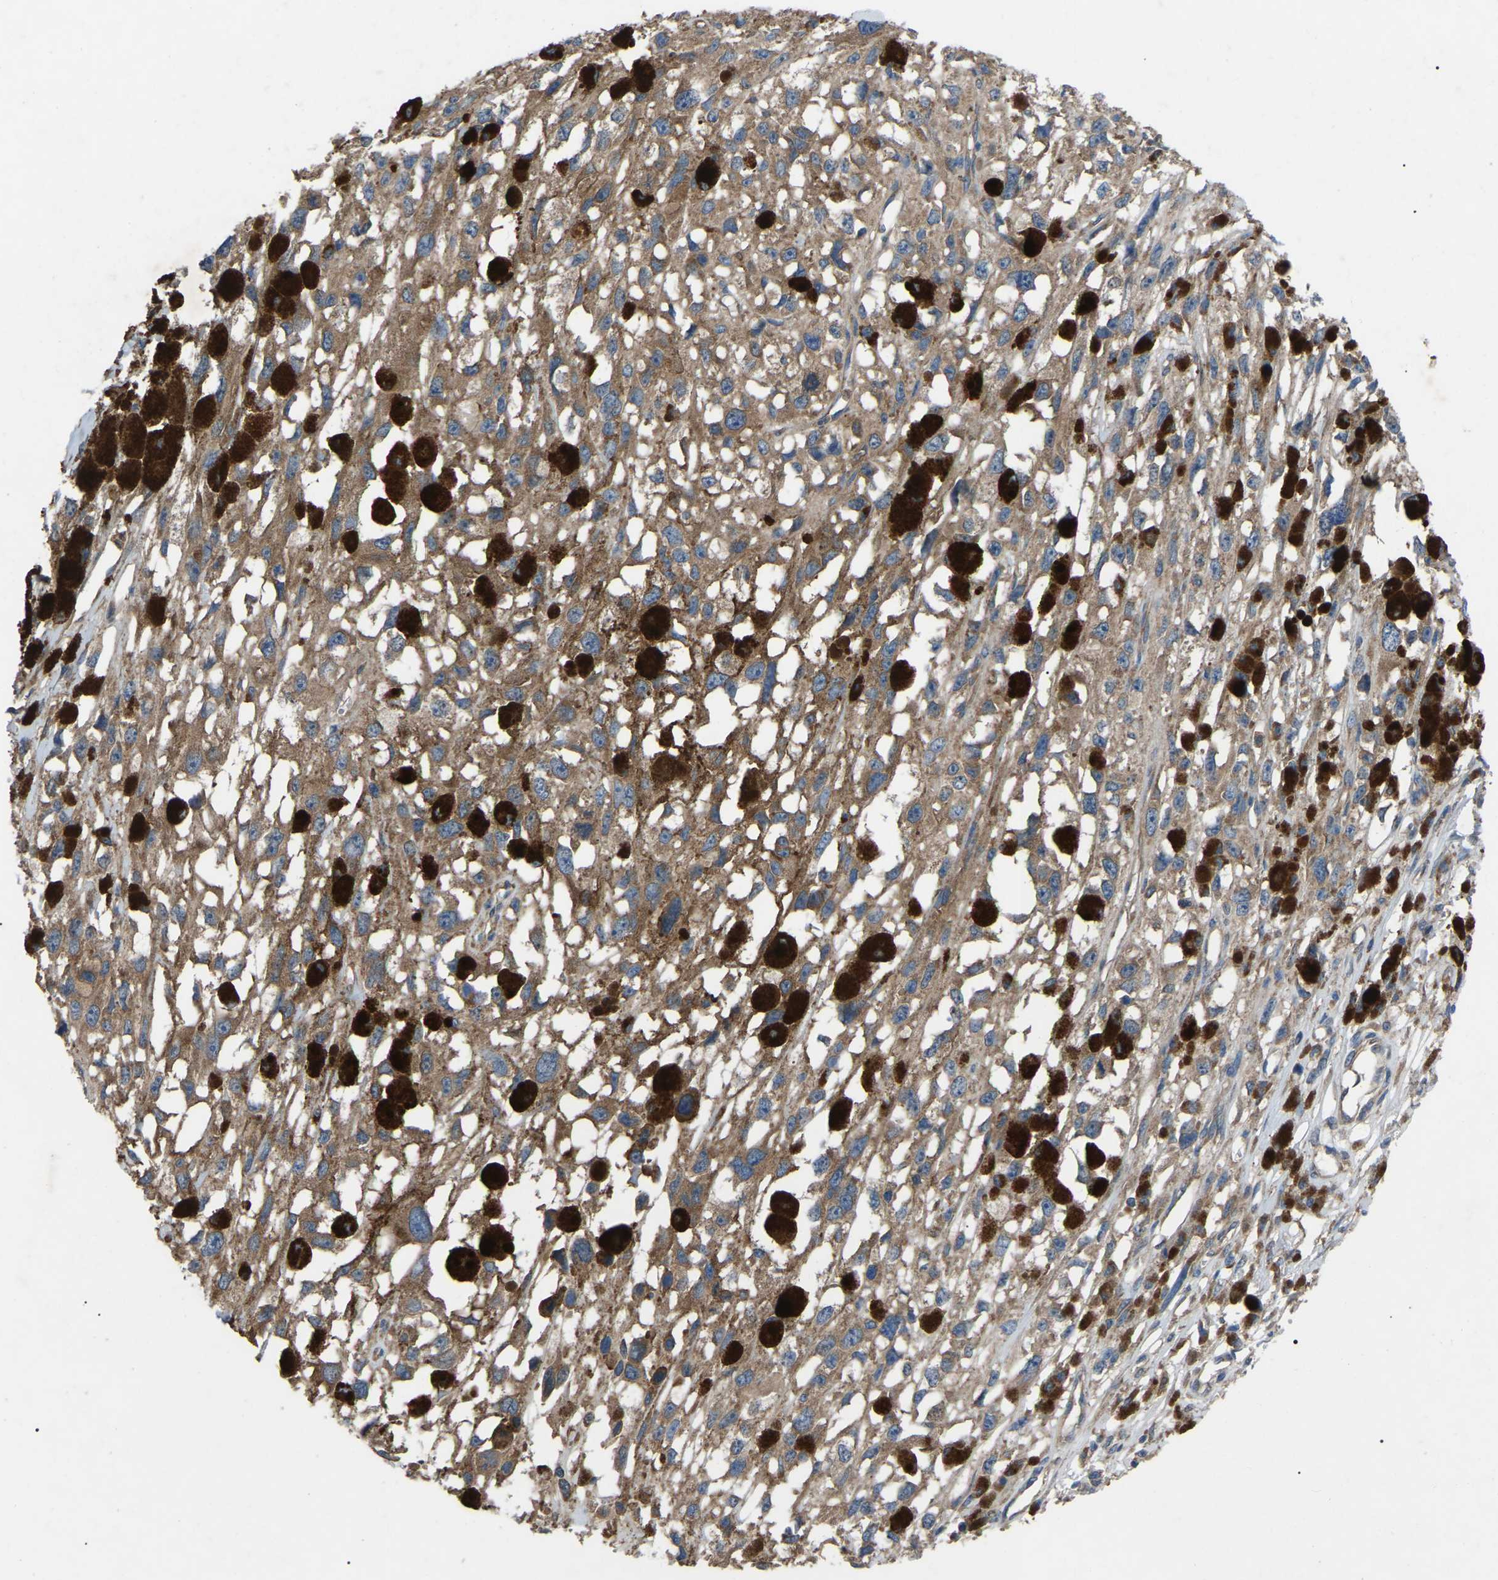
{"staining": {"intensity": "moderate", "quantity": ">75%", "location": "cytoplasmic/membranous"}, "tissue": "melanoma", "cell_type": "Tumor cells", "image_type": "cancer", "snomed": [{"axis": "morphology", "description": "Malignant melanoma, Metastatic site"}, {"axis": "topography", "description": "Lymph node"}], "caption": "Immunohistochemical staining of human malignant melanoma (metastatic site) shows medium levels of moderate cytoplasmic/membranous protein expression in approximately >75% of tumor cells.", "gene": "AIMP1", "patient": {"sex": "male", "age": 59}}